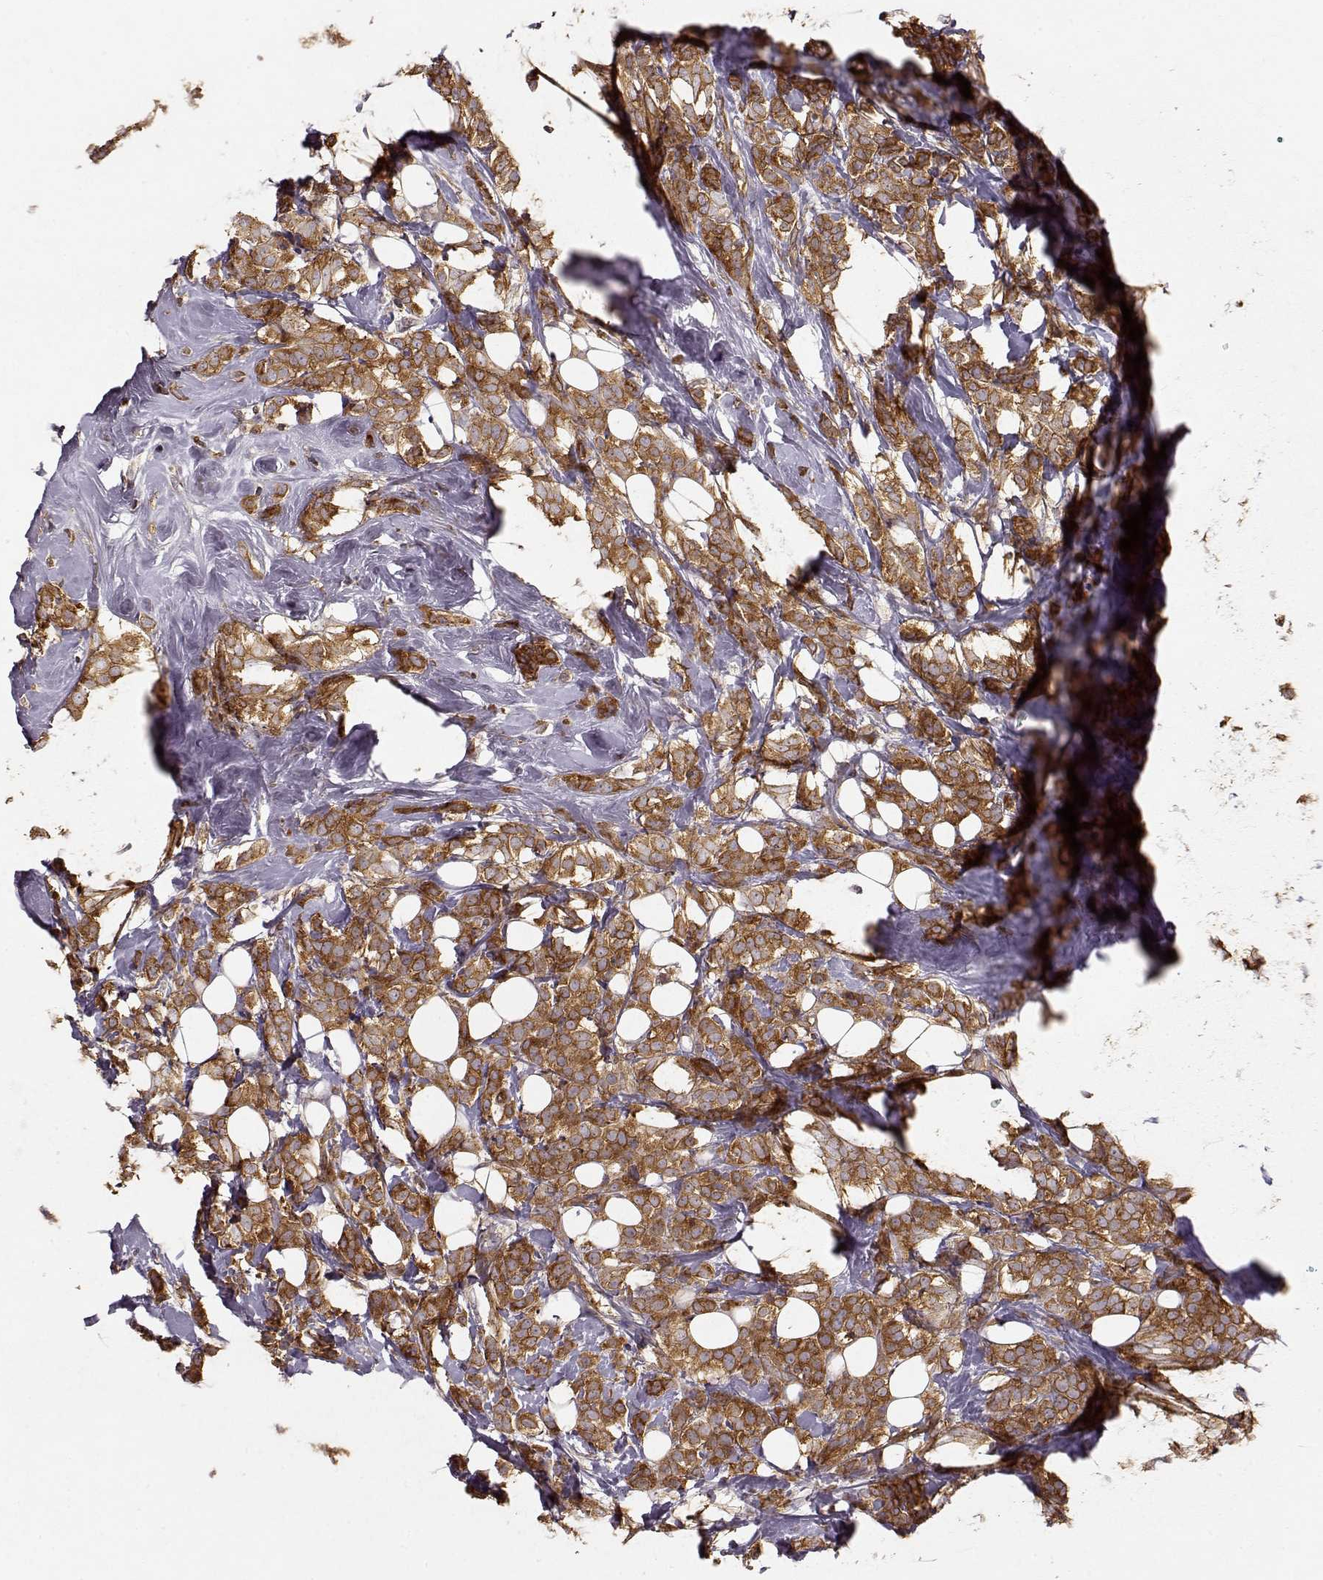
{"staining": {"intensity": "strong", "quantity": ">75%", "location": "cytoplasmic/membranous"}, "tissue": "breast cancer", "cell_type": "Tumor cells", "image_type": "cancer", "snomed": [{"axis": "morphology", "description": "Lobular carcinoma"}, {"axis": "topography", "description": "Breast"}], "caption": "This histopathology image exhibits breast lobular carcinoma stained with immunohistochemistry (IHC) to label a protein in brown. The cytoplasmic/membranous of tumor cells show strong positivity for the protein. Nuclei are counter-stained blue.", "gene": "ARHGEF2", "patient": {"sex": "female", "age": 49}}